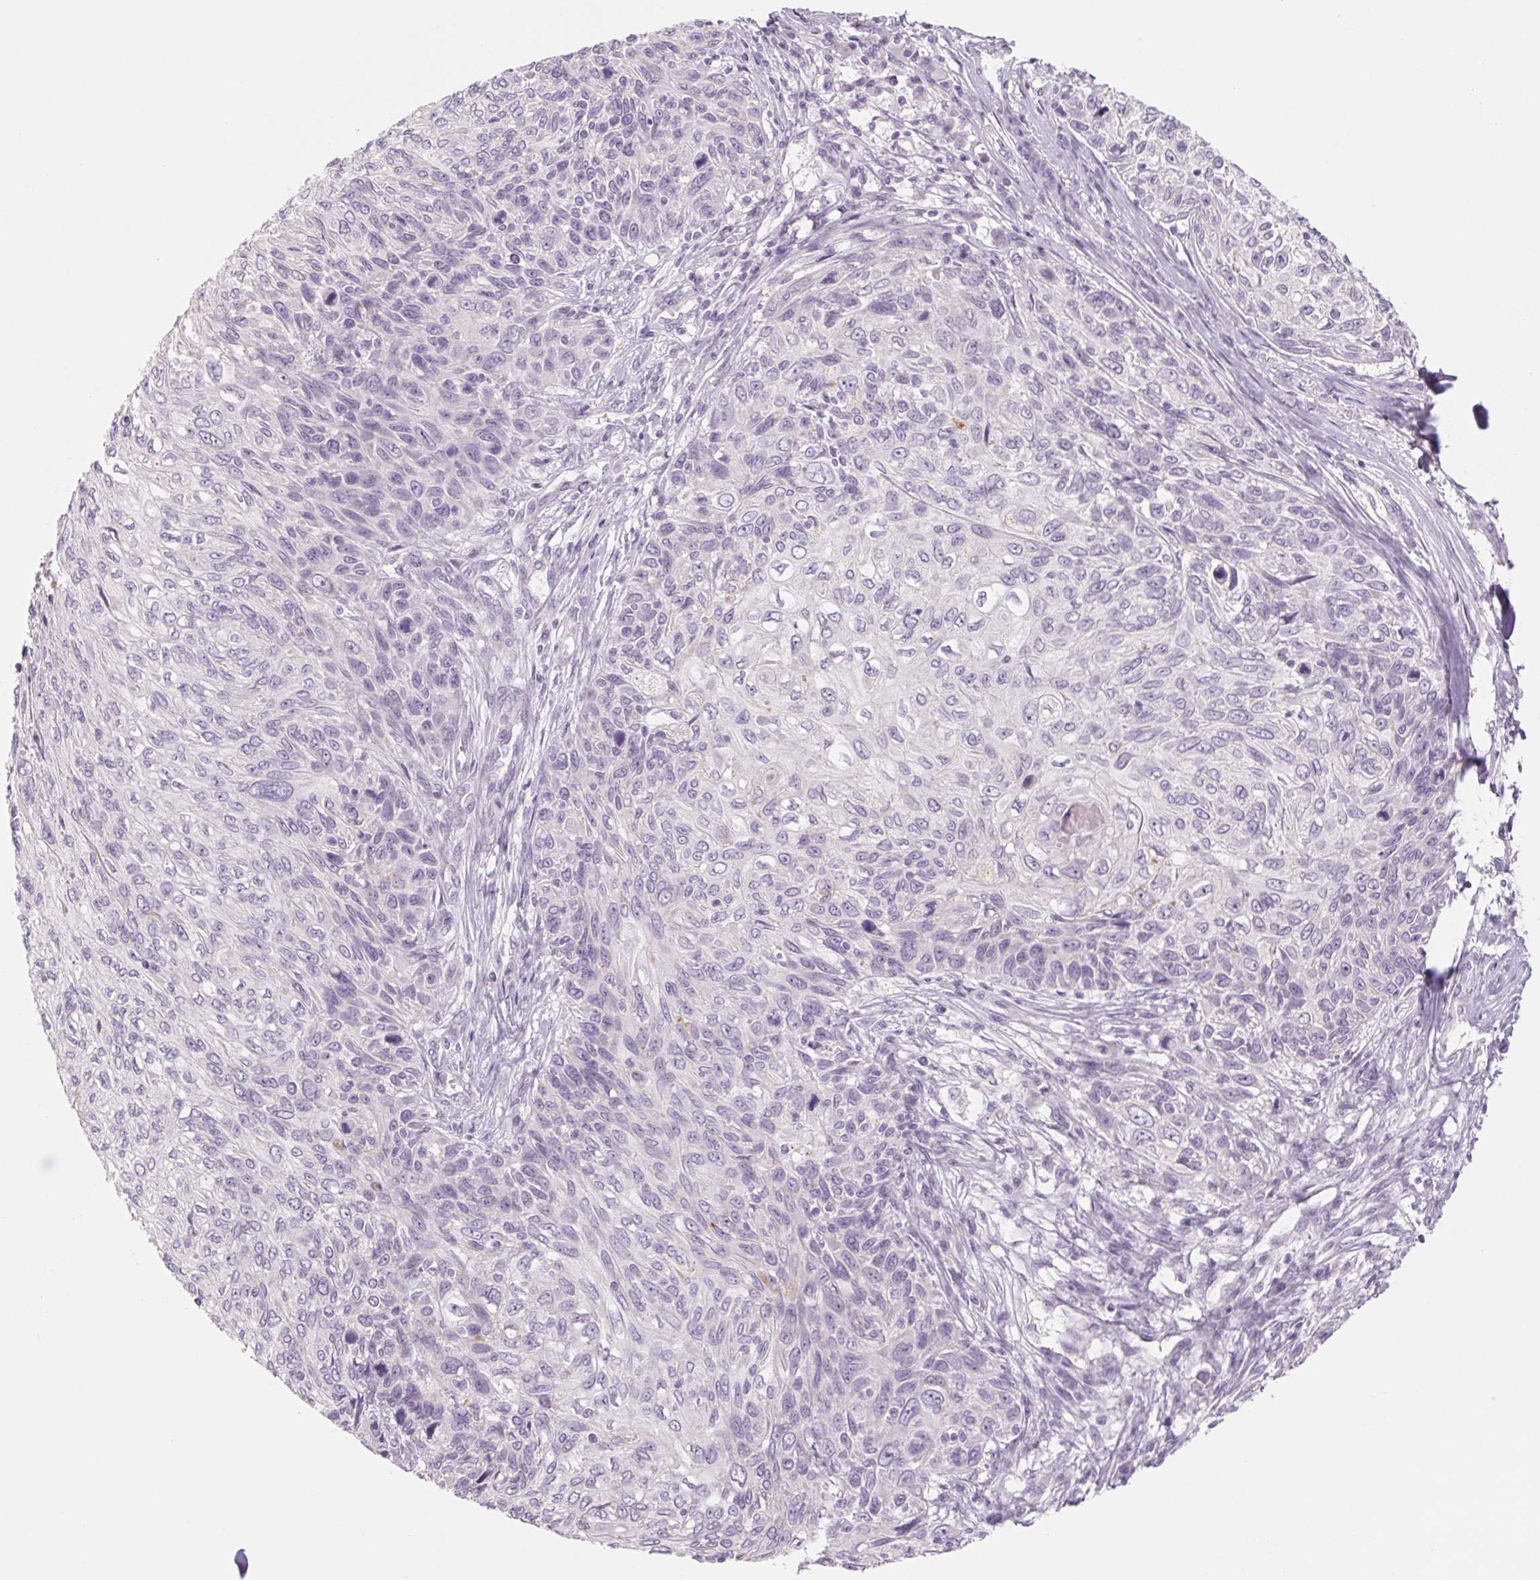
{"staining": {"intensity": "negative", "quantity": "none", "location": "none"}, "tissue": "skin cancer", "cell_type": "Tumor cells", "image_type": "cancer", "snomed": [{"axis": "morphology", "description": "Squamous cell carcinoma, NOS"}, {"axis": "topography", "description": "Skin"}], "caption": "The photomicrograph displays no significant positivity in tumor cells of skin cancer.", "gene": "POU1F1", "patient": {"sex": "male", "age": 92}}